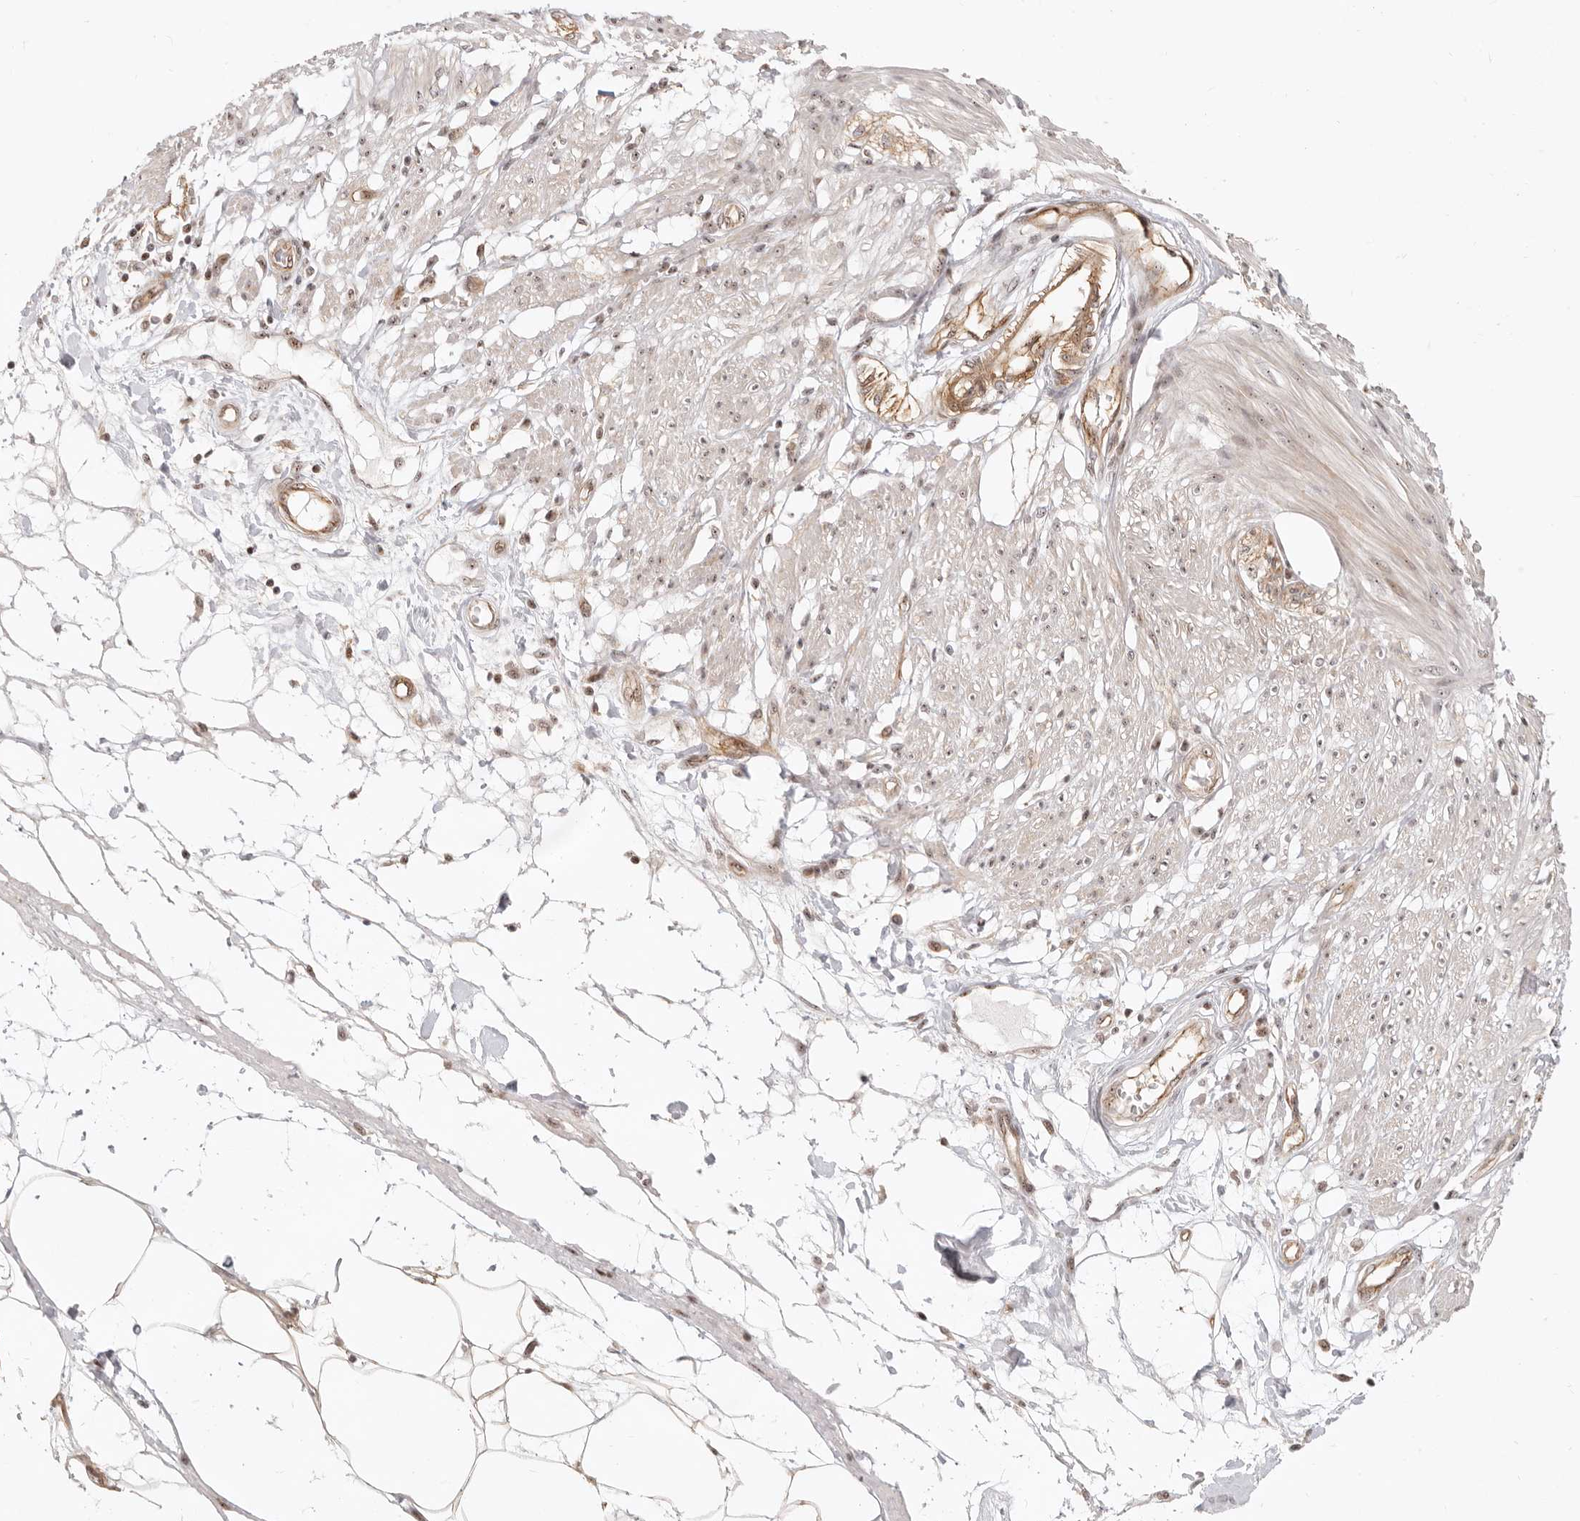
{"staining": {"intensity": "weak", "quantity": ">75%", "location": "nuclear"}, "tissue": "smooth muscle", "cell_type": "Smooth muscle cells", "image_type": "normal", "snomed": [{"axis": "morphology", "description": "Normal tissue, NOS"}, {"axis": "morphology", "description": "Adenocarcinoma, NOS"}, {"axis": "topography", "description": "Smooth muscle"}, {"axis": "topography", "description": "Colon"}], "caption": "Protein staining shows weak nuclear positivity in about >75% of smooth muscle cells in normal smooth muscle.", "gene": "BAP1", "patient": {"sex": "male", "age": 14}}